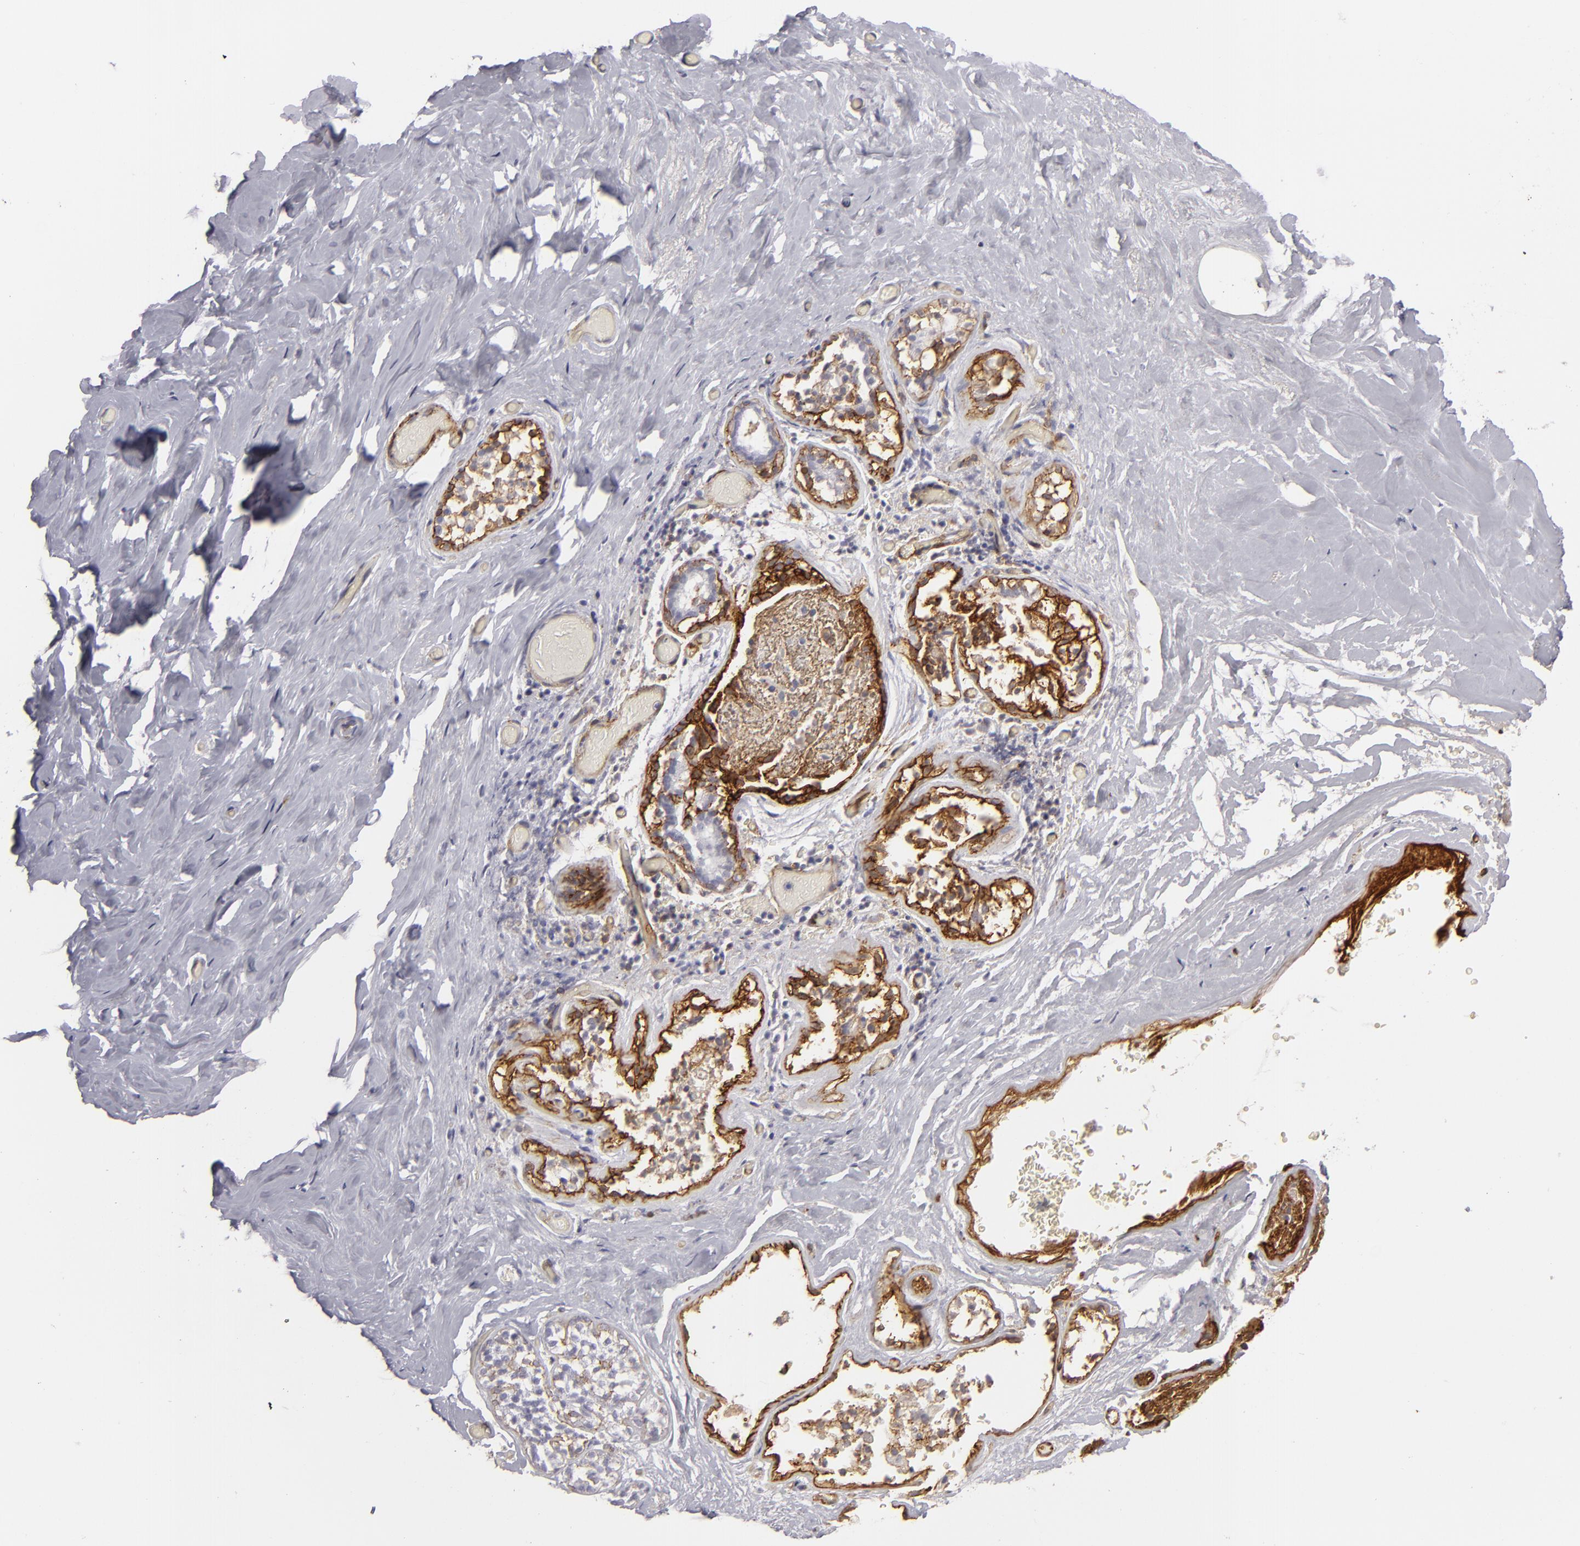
{"staining": {"intensity": "moderate", "quantity": ">75%", "location": "cytoplasmic/membranous"}, "tissue": "breast", "cell_type": "Adipocytes", "image_type": "normal", "snomed": [{"axis": "morphology", "description": "Normal tissue, NOS"}, {"axis": "topography", "description": "Breast"}], "caption": "About >75% of adipocytes in benign human breast demonstrate moderate cytoplasmic/membranous protein staining as visualized by brown immunohistochemical staining.", "gene": "MCAM", "patient": {"sex": "female", "age": 75}}